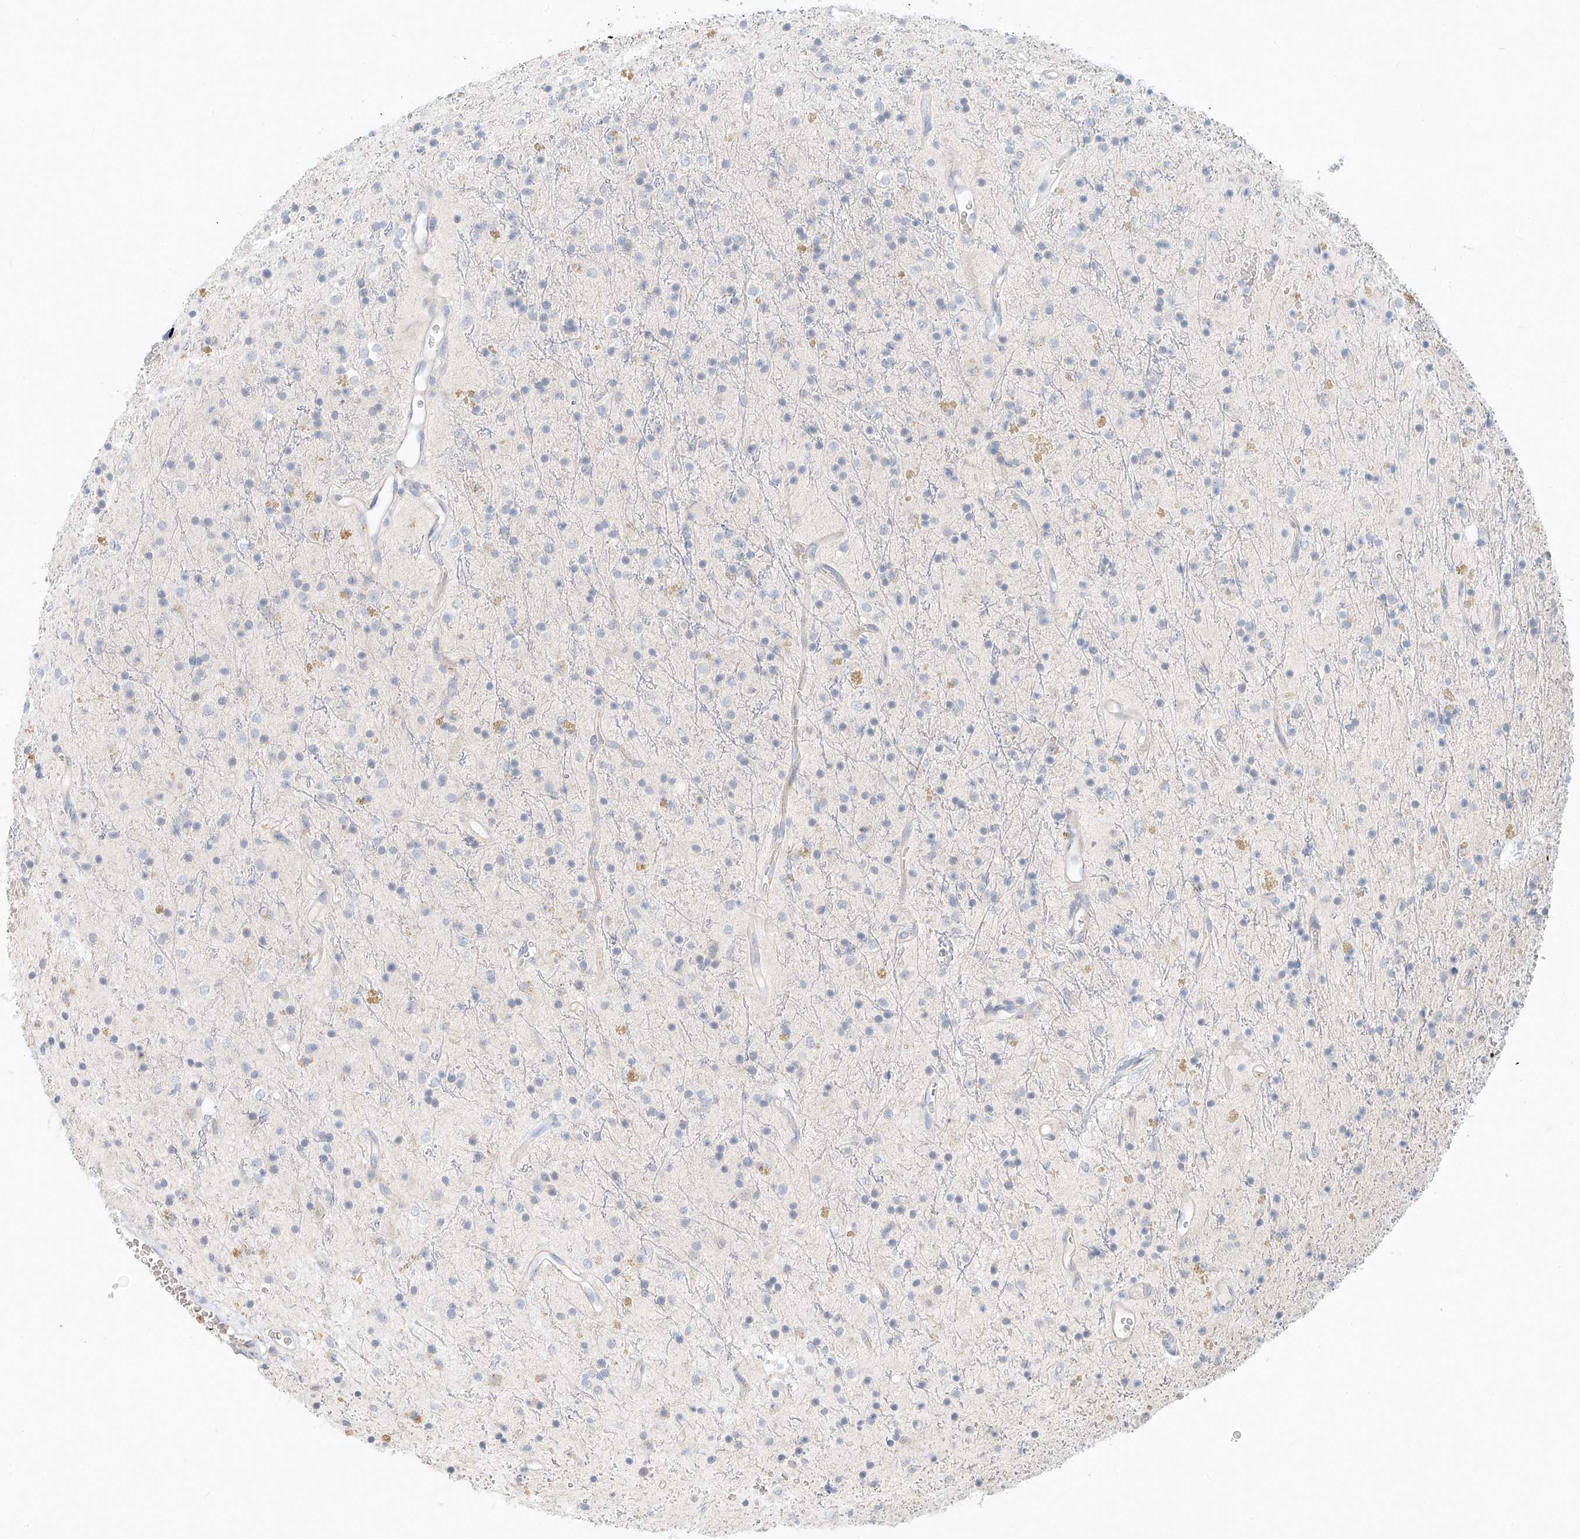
{"staining": {"intensity": "negative", "quantity": "none", "location": "none"}, "tissue": "glioma", "cell_type": "Tumor cells", "image_type": "cancer", "snomed": [{"axis": "morphology", "description": "Glioma, malignant, High grade"}, {"axis": "topography", "description": "Brain"}], "caption": "Immunohistochemistry photomicrograph of human high-grade glioma (malignant) stained for a protein (brown), which demonstrates no positivity in tumor cells. (Stains: DAB (3,3'-diaminobenzidine) immunohistochemistry with hematoxylin counter stain, Microscopy: brightfield microscopy at high magnification).", "gene": "SYTL3", "patient": {"sex": "male", "age": 34}}